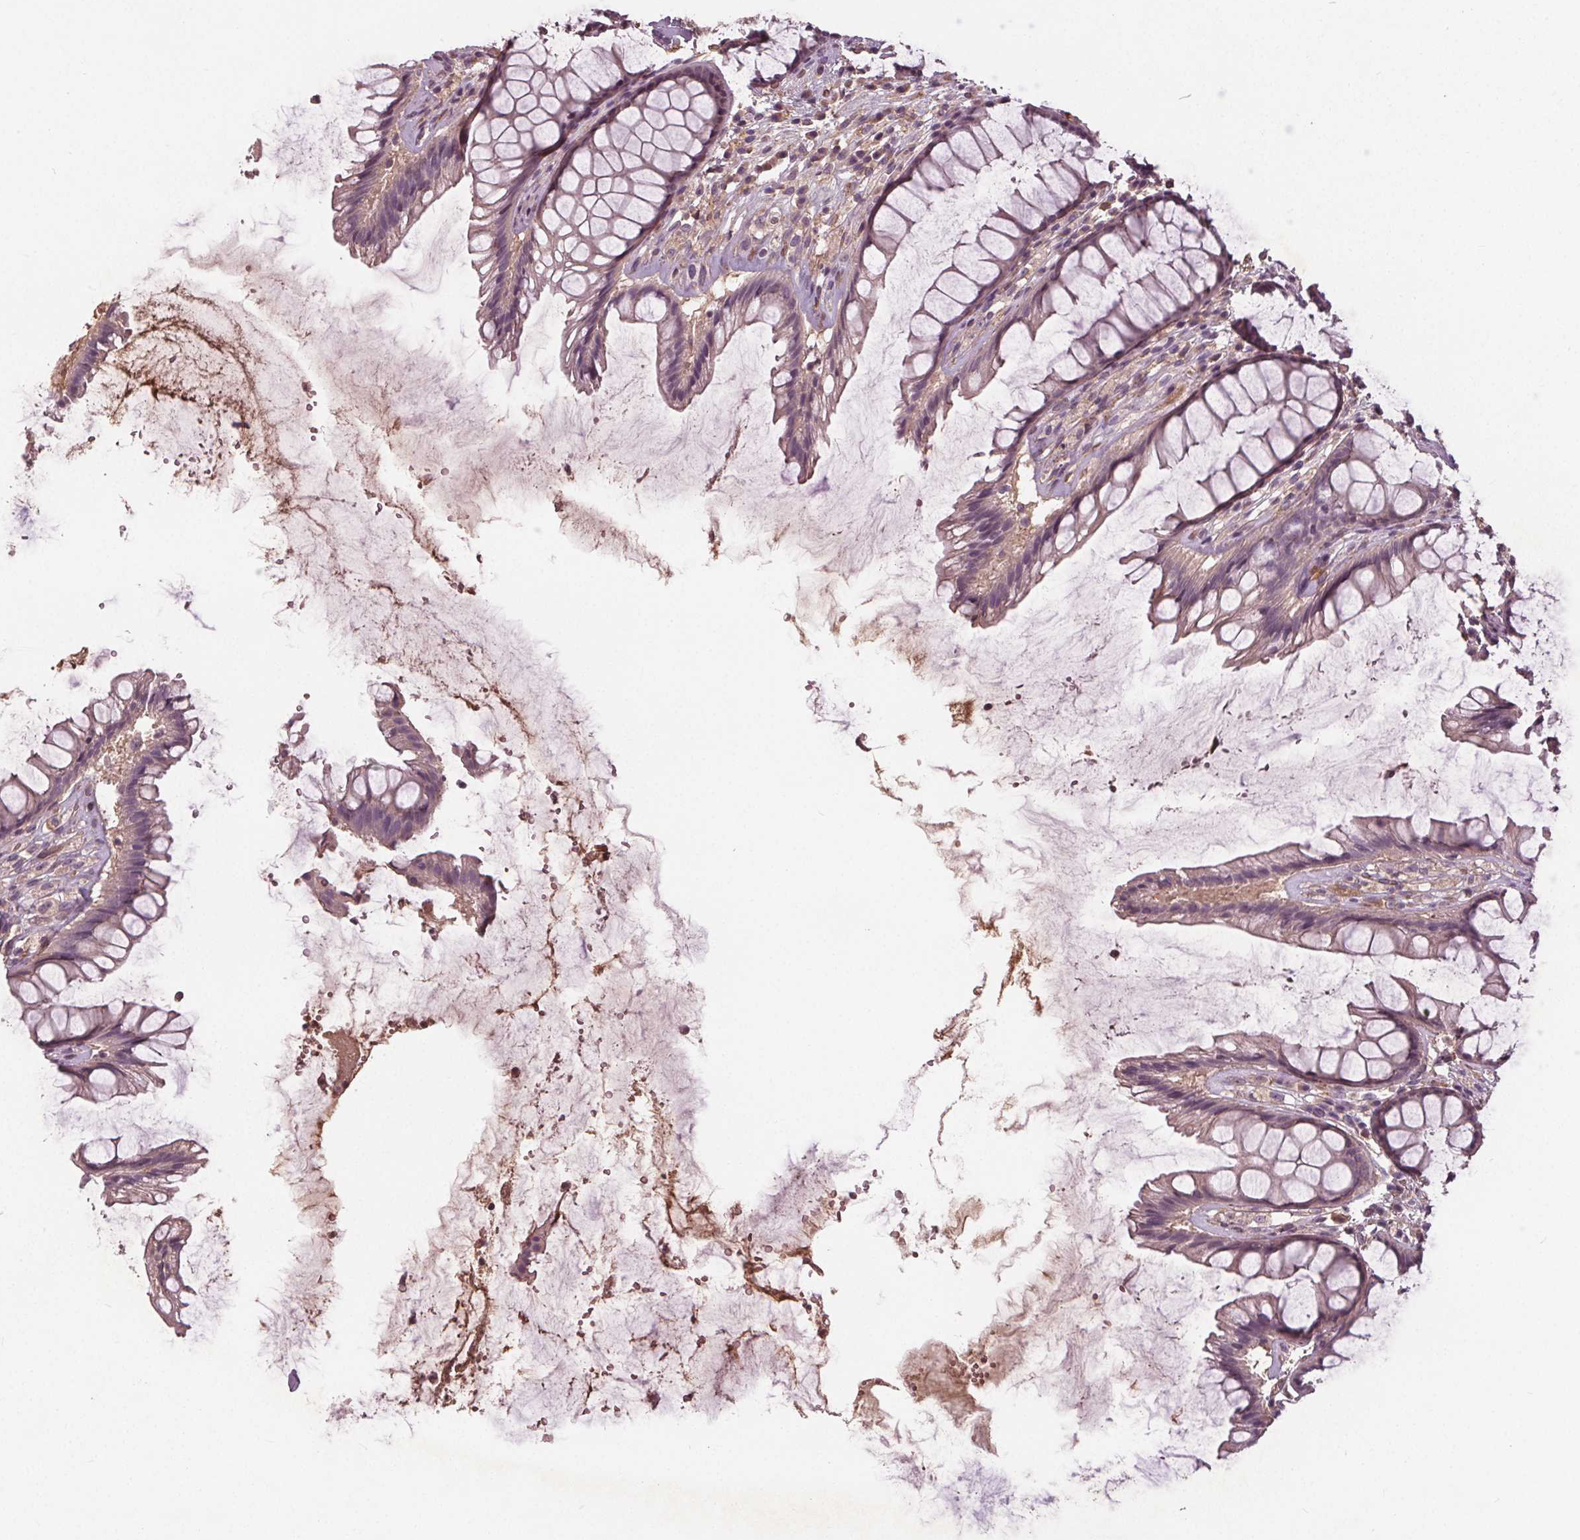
{"staining": {"intensity": "negative", "quantity": "none", "location": "none"}, "tissue": "rectum", "cell_type": "Glandular cells", "image_type": "normal", "snomed": [{"axis": "morphology", "description": "Normal tissue, NOS"}, {"axis": "topography", "description": "Rectum"}], "caption": "DAB (3,3'-diaminobenzidine) immunohistochemical staining of benign human rectum displays no significant expression in glandular cells. (DAB (3,3'-diaminobenzidine) IHC visualized using brightfield microscopy, high magnification).", "gene": "PDGFD", "patient": {"sex": "male", "age": 72}}